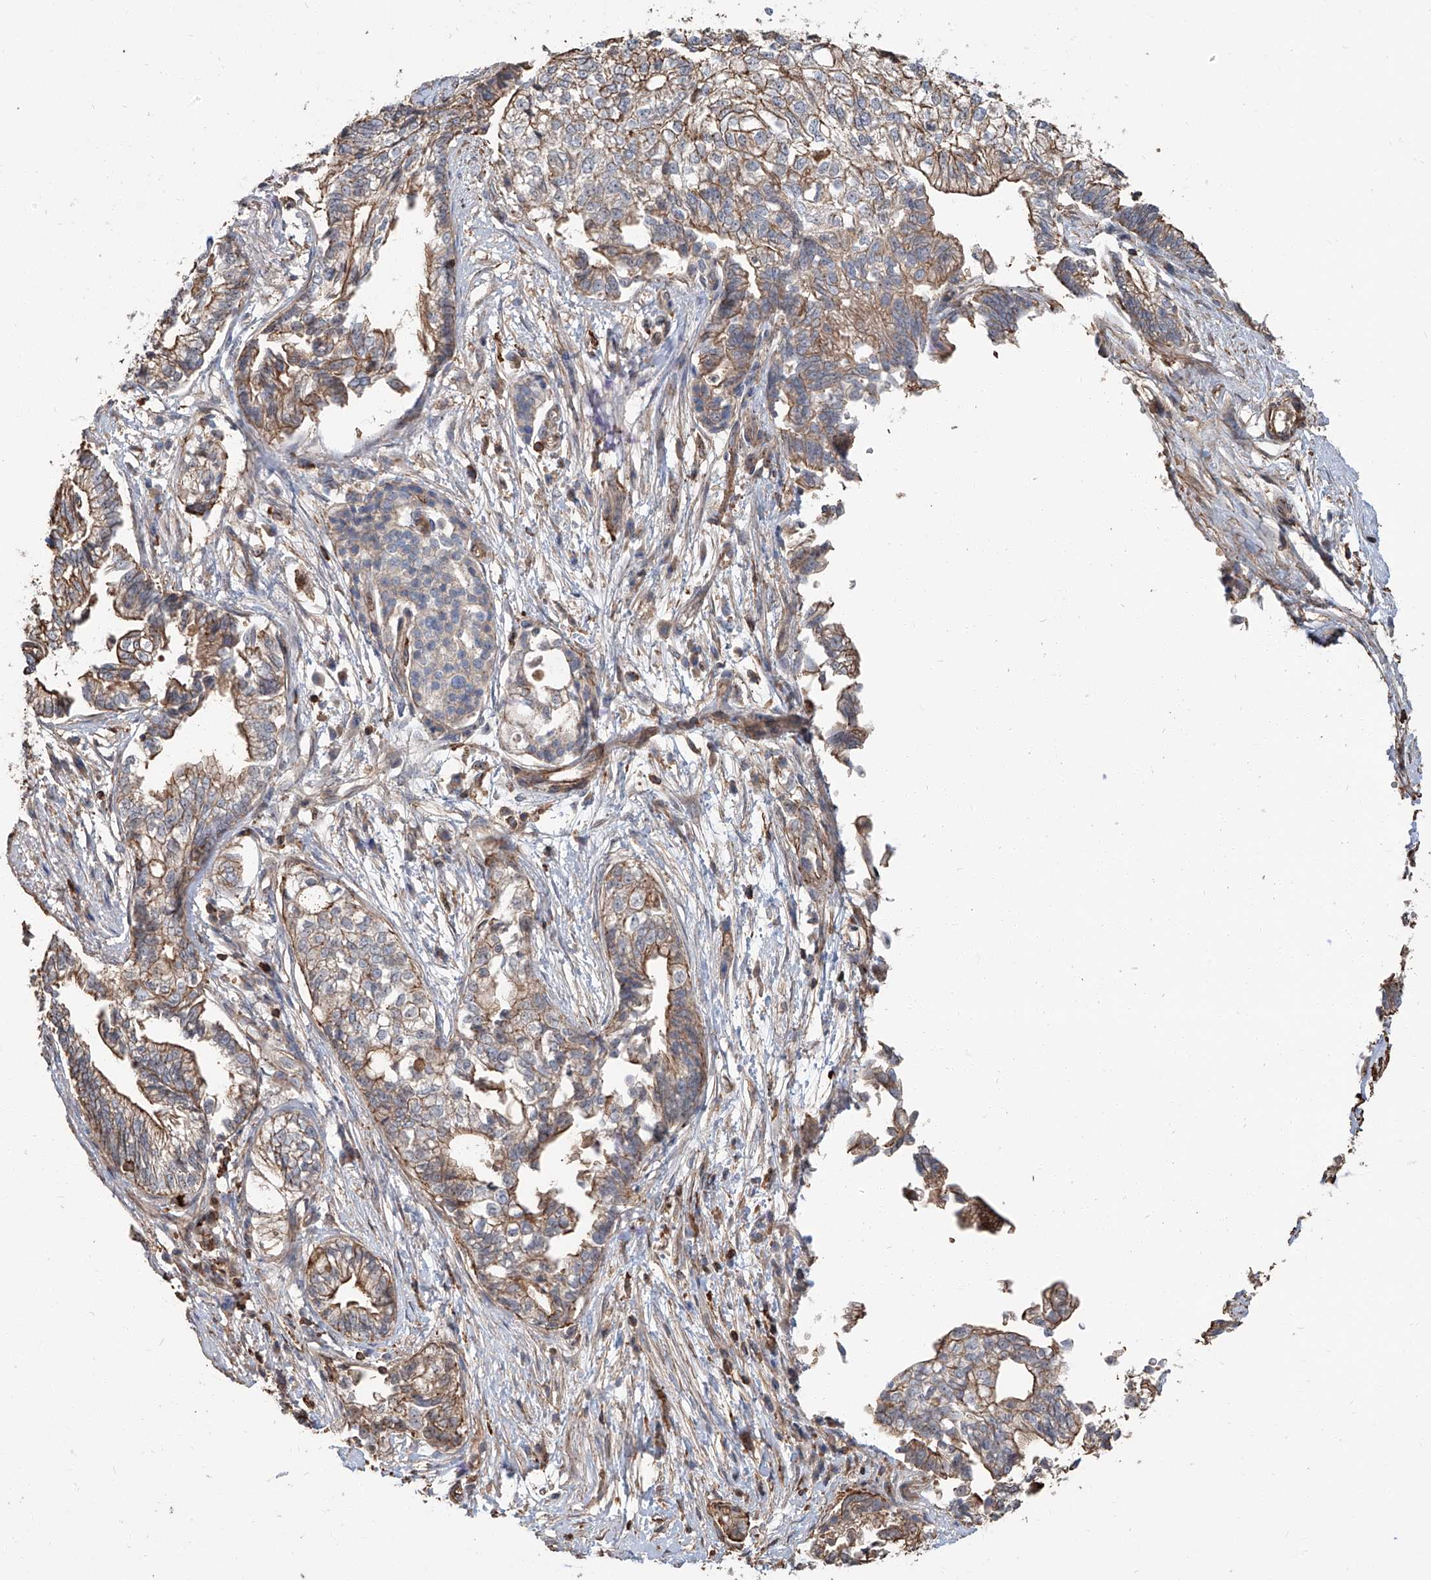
{"staining": {"intensity": "moderate", "quantity": "25%-75%", "location": "cytoplasmic/membranous"}, "tissue": "pancreatic cancer", "cell_type": "Tumor cells", "image_type": "cancer", "snomed": [{"axis": "morphology", "description": "Adenocarcinoma, NOS"}, {"axis": "topography", "description": "Pancreas"}], "caption": "A brown stain labels moderate cytoplasmic/membranous expression of a protein in human pancreatic cancer (adenocarcinoma) tumor cells.", "gene": "PIEZO2", "patient": {"sex": "male", "age": 72}}